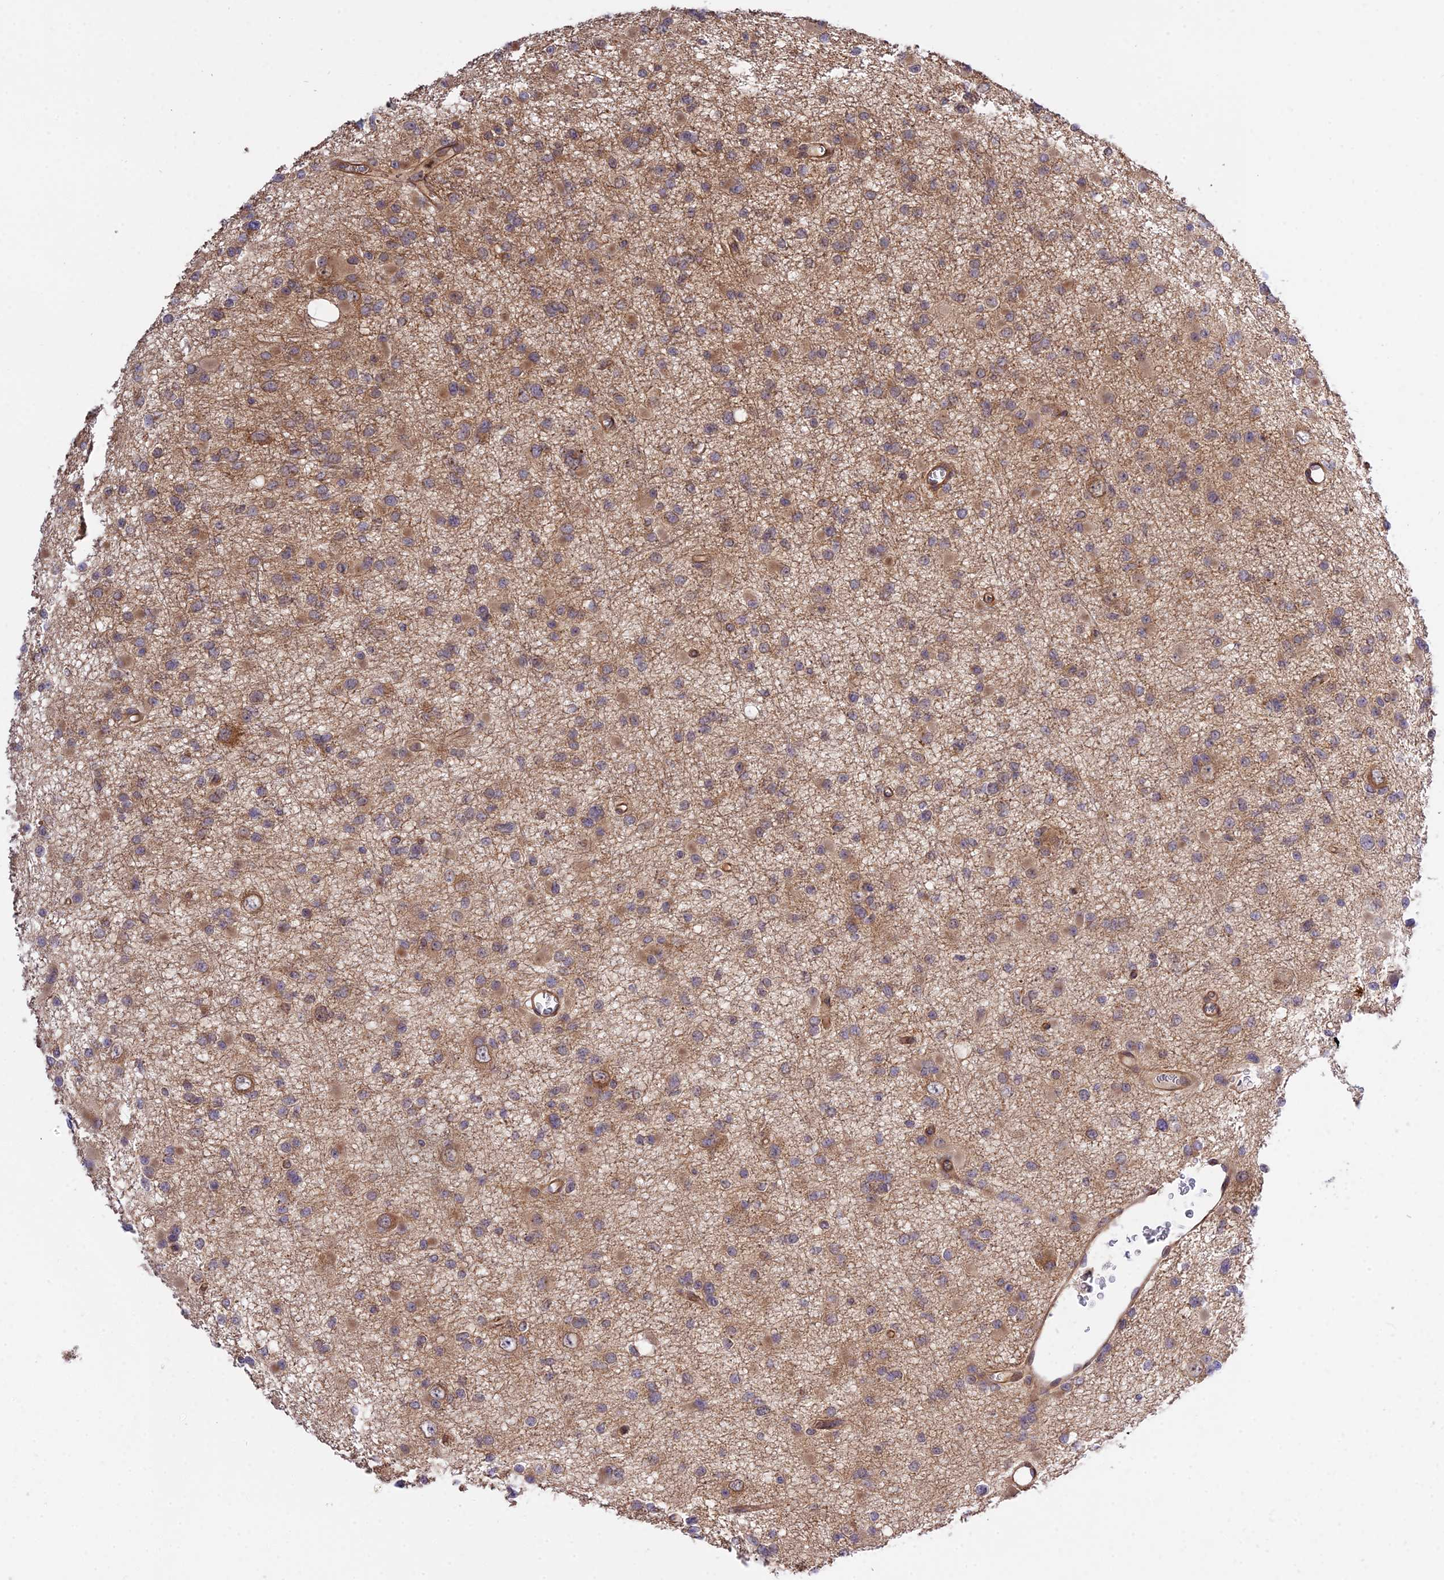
{"staining": {"intensity": "moderate", "quantity": "25%-75%", "location": "cytoplasmic/membranous"}, "tissue": "glioma", "cell_type": "Tumor cells", "image_type": "cancer", "snomed": [{"axis": "morphology", "description": "Glioma, malignant, Low grade"}, {"axis": "topography", "description": "Brain"}], "caption": "Protein staining reveals moderate cytoplasmic/membranous staining in about 25%-75% of tumor cells in glioma.", "gene": "SMG6", "patient": {"sex": "female", "age": 22}}